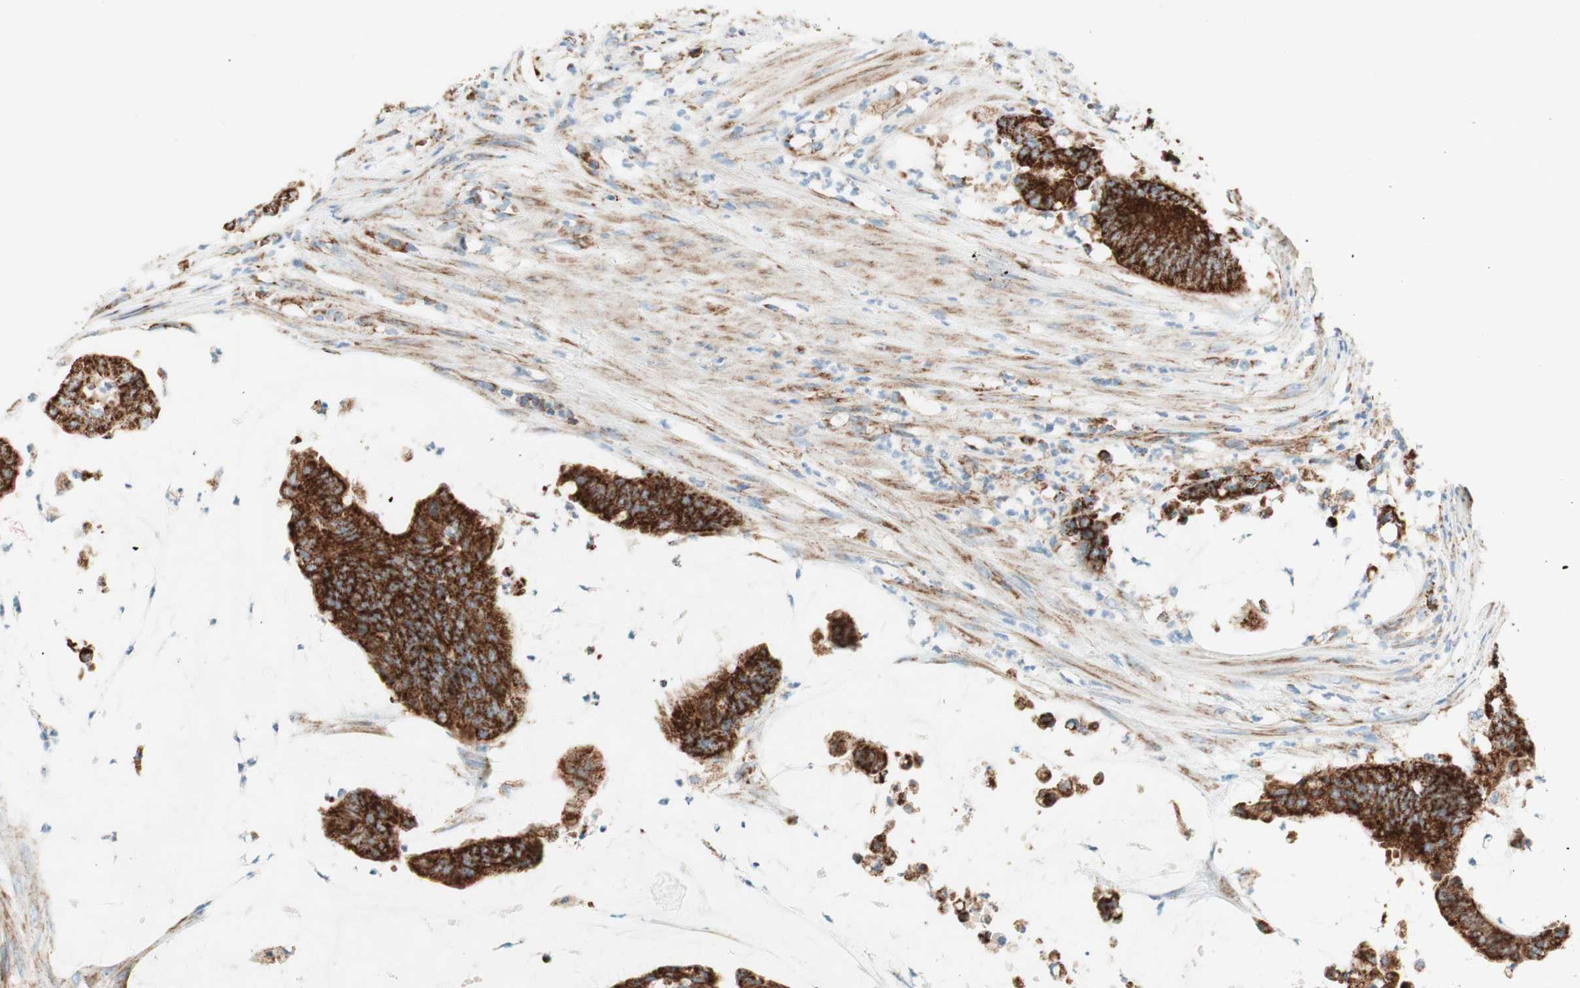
{"staining": {"intensity": "strong", "quantity": ">75%", "location": "cytoplasmic/membranous"}, "tissue": "colorectal cancer", "cell_type": "Tumor cells", "image_type": "cancer", "snomed": [{"axis": "morphology", "description": "Adenocarcinoma, NOS"}, {"axis": "topography", "description": "Rectum"}], "caption": "High-power microscopy captured an immunohistochemistry image of colorectal adenocarcinoma, revealing strong cytoplasmic/membranous staining in about >75% of tumor cells. (Brightfield microscopy of DAB IHC at high magnification).", "gene": "TOMM20", "patient": {"sex": "female", "age": 66}}